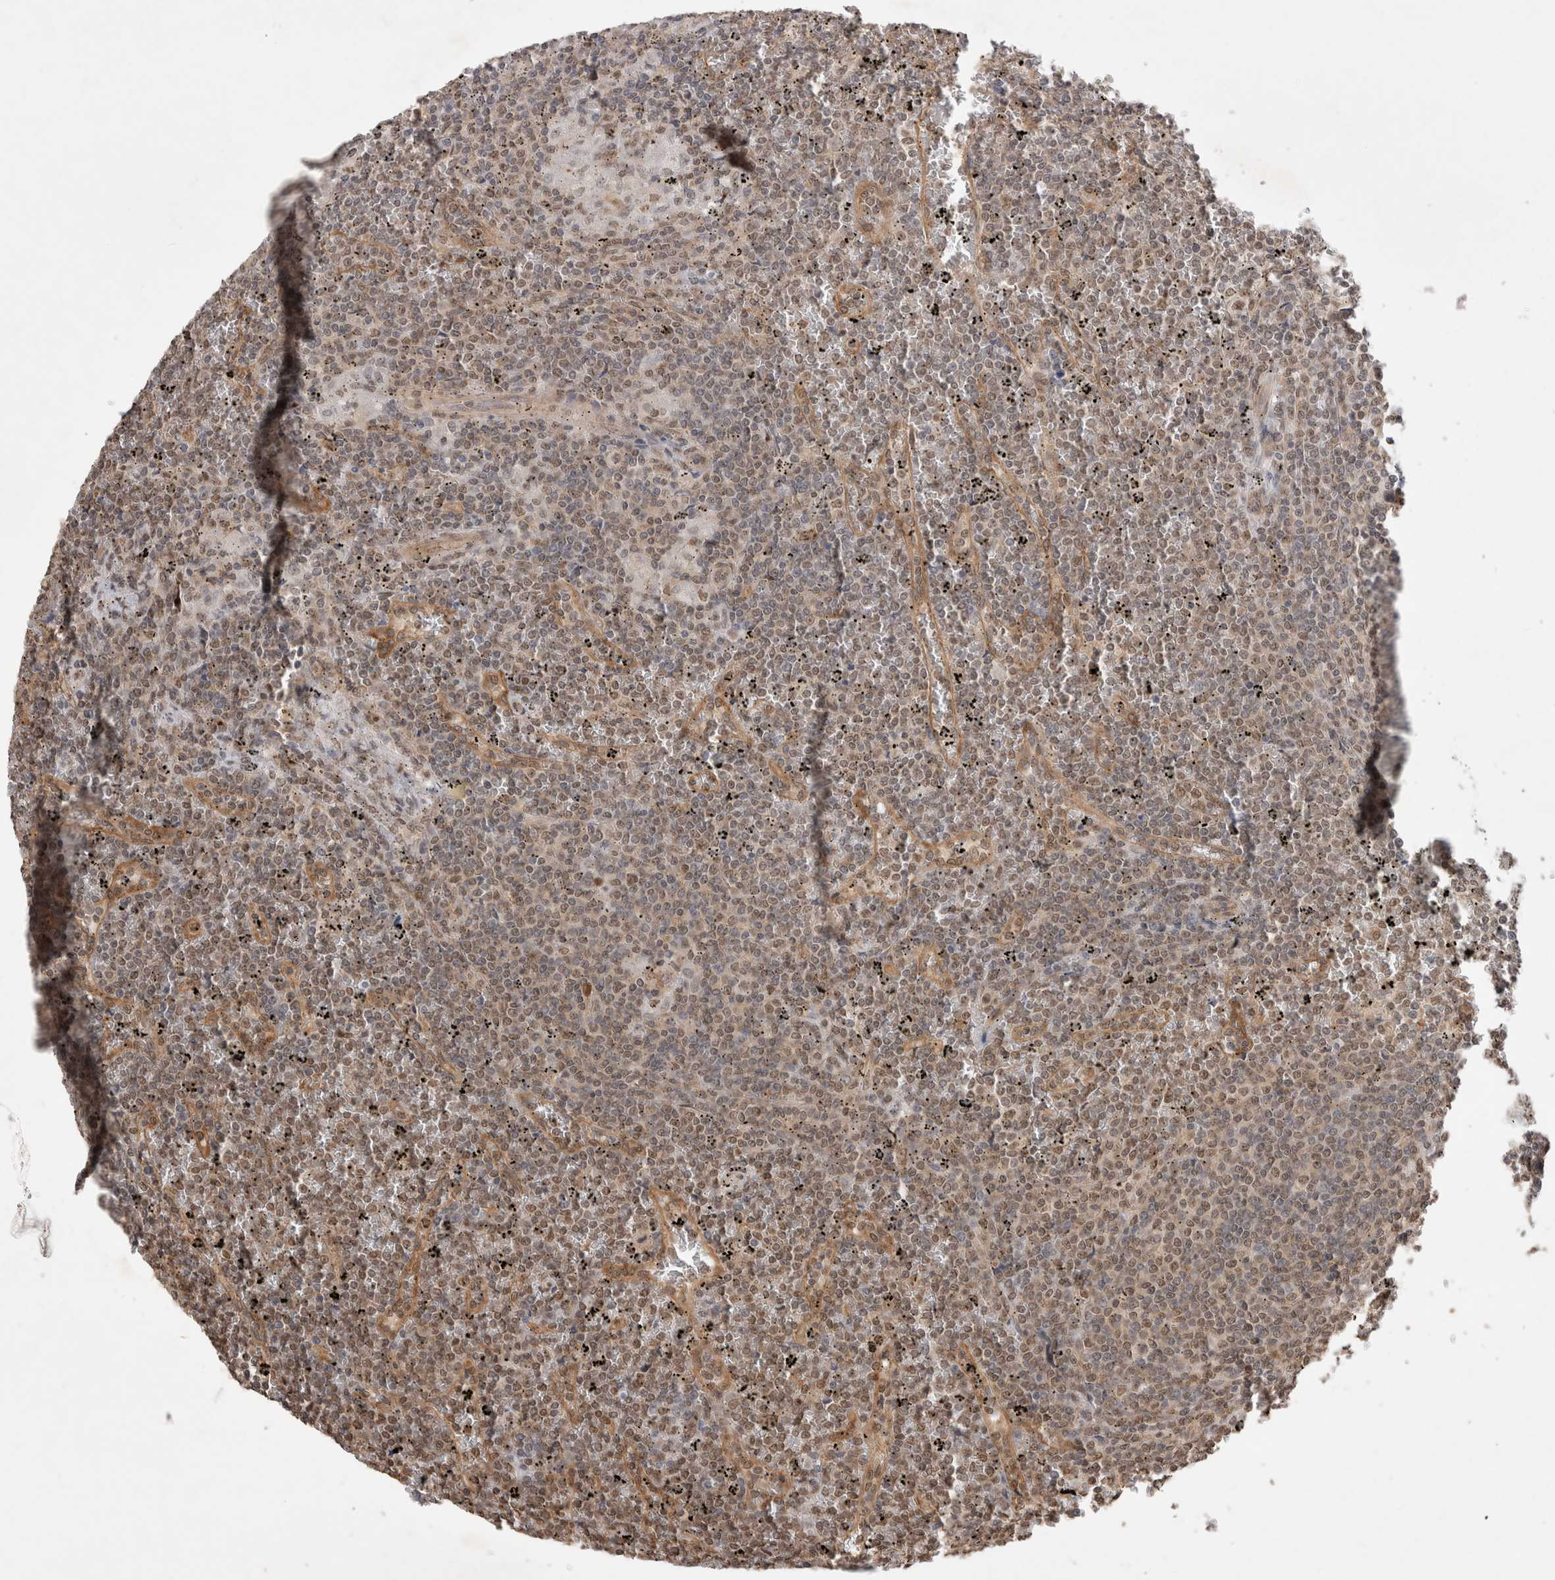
{"staining": {"intensity": "weak", "quantity": "25%-75%", "location": "nuclear"}, "tissue": "lymphoma", "cell_type": "Tumor cells", "image_type": "cancer", "snomed": [{"axis": "morphology", "description": "Malignant lymphoma, non-Hodgkin's type, Low grade"}, {"axis": "topography", "description": "Spleen"}], "caption": "Malignant lymphoma, non-Hodgkin's type (low-grade) was stained to show a protein in brown. There is low levels of weak nuclear positivity in approximately 25%-75% of tumor cells.", "gene": "WIPF2", "patient": {"sex": "female", "age": 19}}